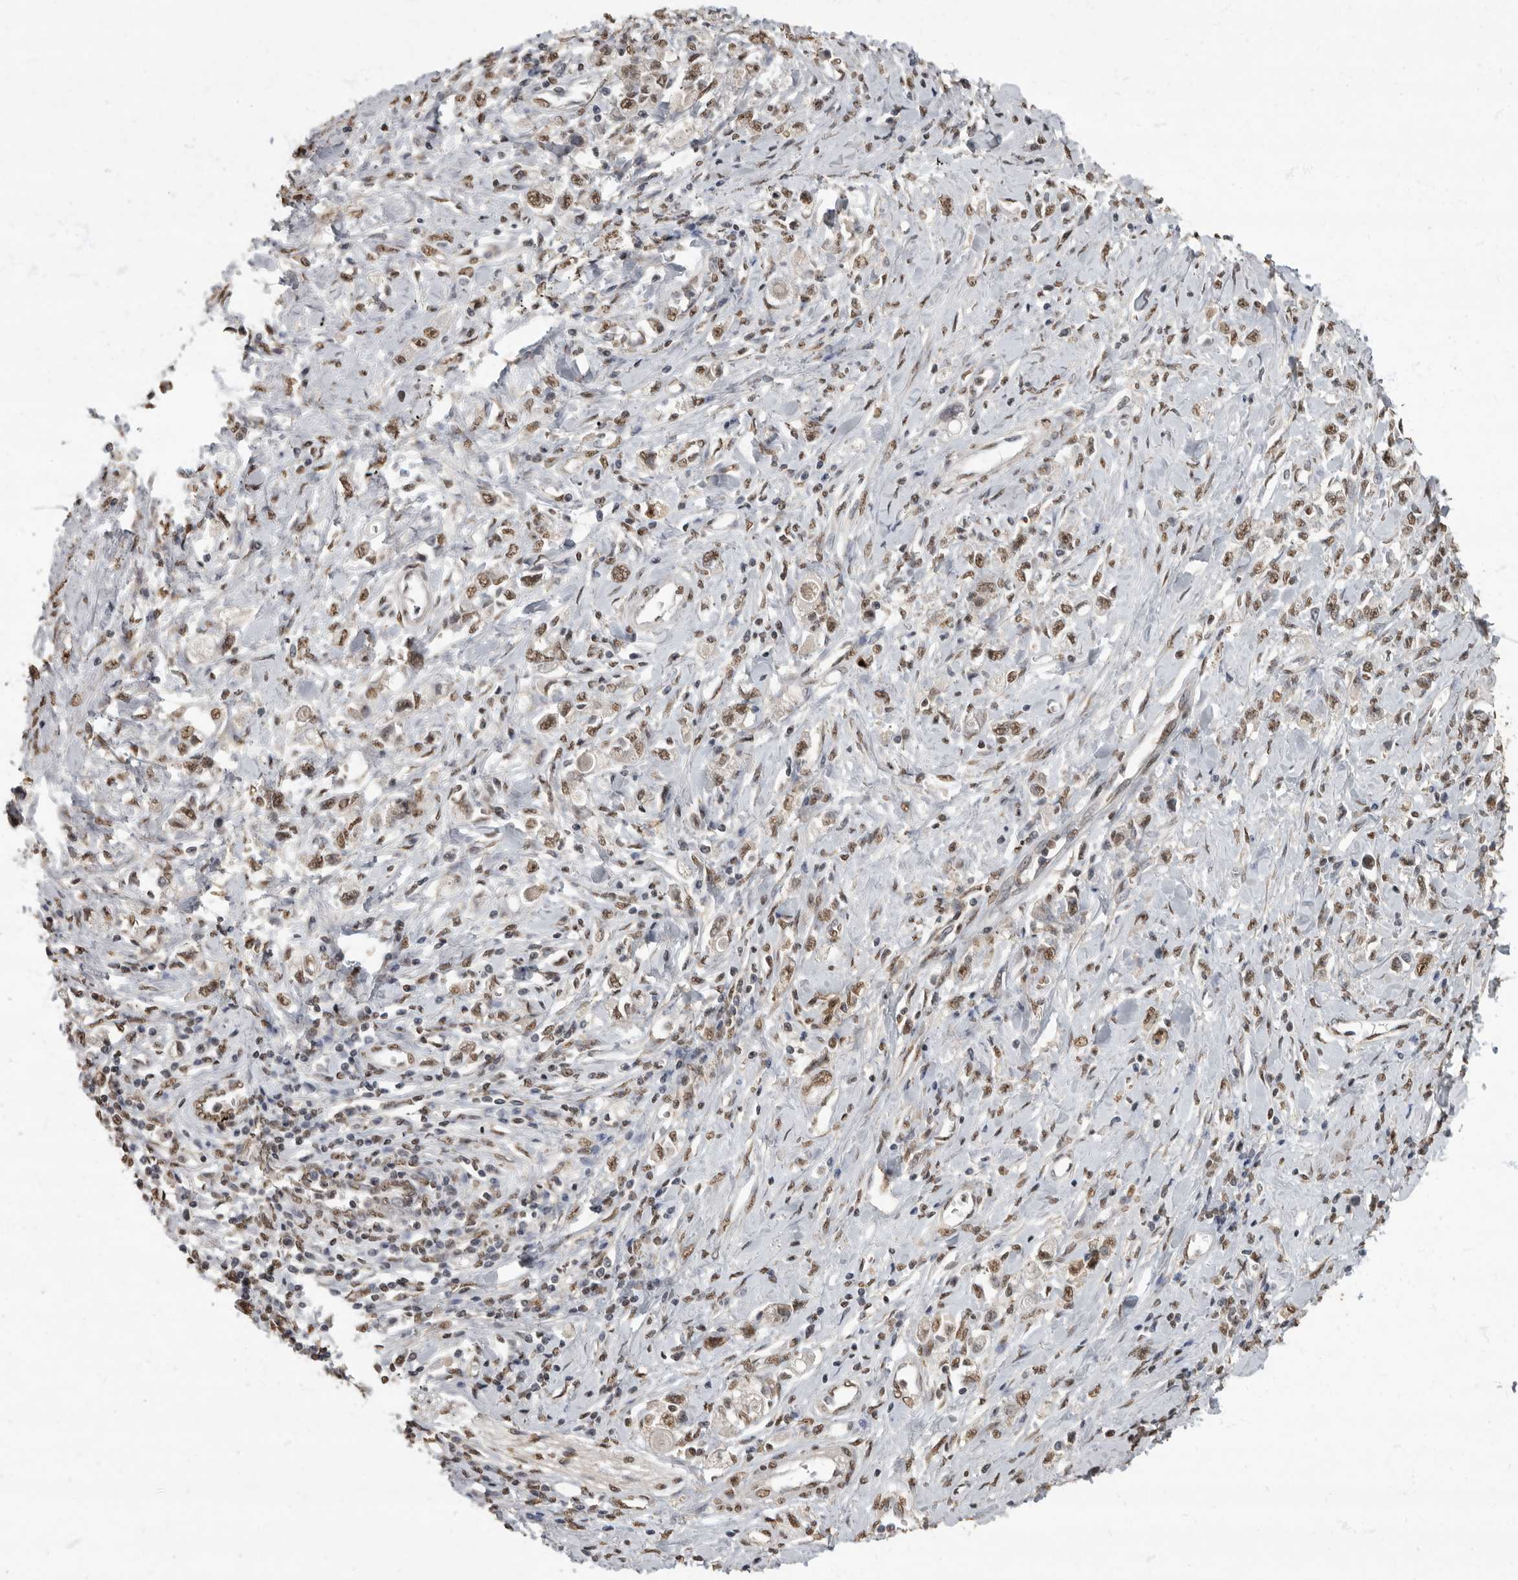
{"staining": {"intensity": "moderate", "quantity": ">75%", "location": "nuclear"}, "tissue": "stomach cancer", "cell_type": "Tumor cells", "image_type": "cancer", "snomed": [{"axis": "morphology", "description": "Adenocarcinoma, NOS"}, {"axis": "topography", "description": "Stomach"}], "caption": "Immunohistochemistry (IHC) (DAB (3,3'-diaminobenzidine)) staining of human stomach adenocarcinoma displays moderate nuclear protein positivity in about >75% of tumor cells.", "gene": "NBL1", "patient": {"sex": "female", "age": 76}}